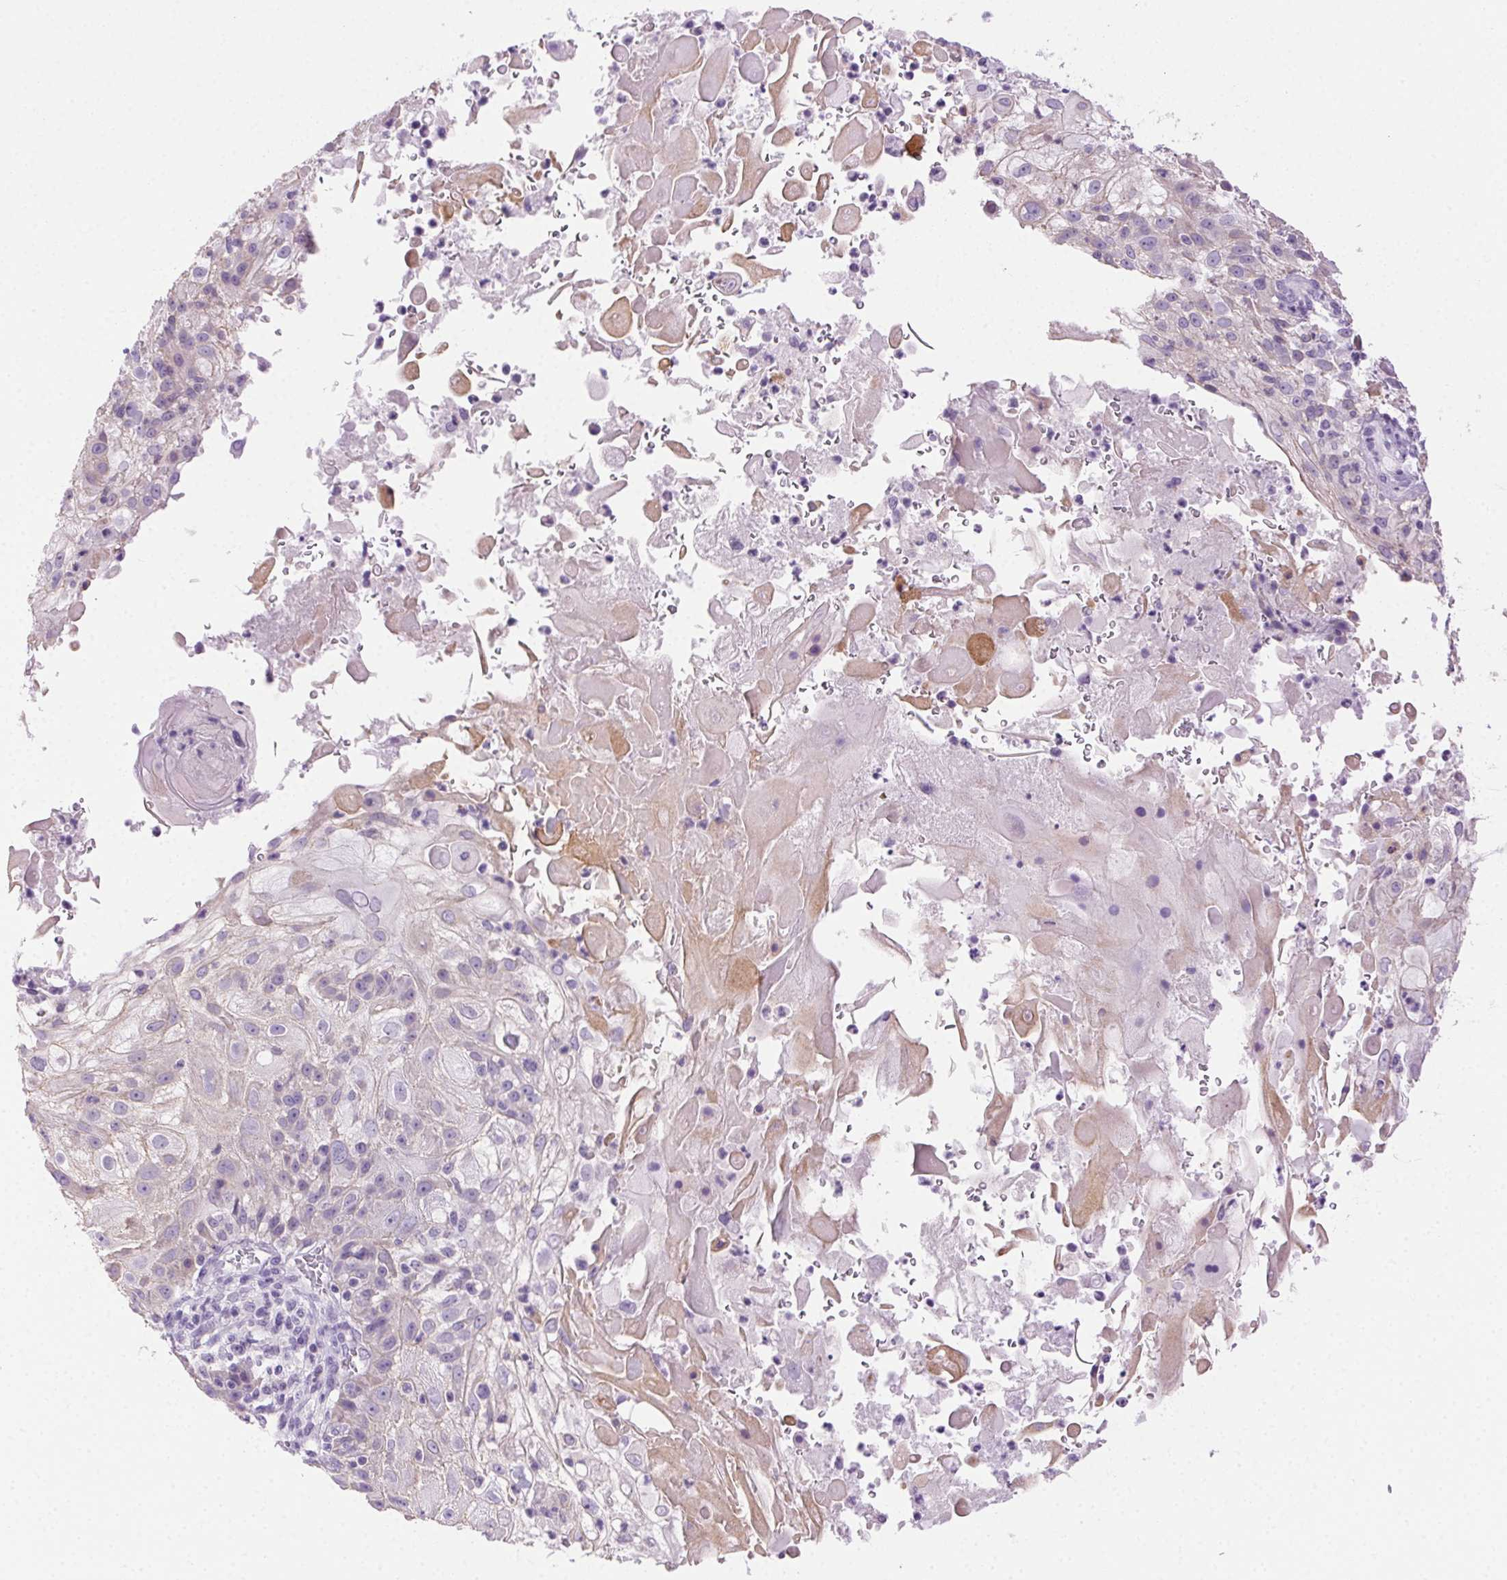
{"staining": {"intensity": "negative", "quantity": "none", "location": "none"}, "tissue": "skin cancer", "cell_type": "Tumor cells", "image_type": "cancer", "snomed": [{"axis": "morphology", "description": "Normal tissue, NOS"}, {"axis": "morphology", "description": "Squamous cell carcinoma, NOS"}, {"axis": "topography", "description": "Skin"}], "caption": "Squamous cell carcinoma (skin) was stained to show a protein in brown. There is no significant expression in tumor cells.", "gene": "CLDN10", "patient": {"sex": "female", "age": 83}}